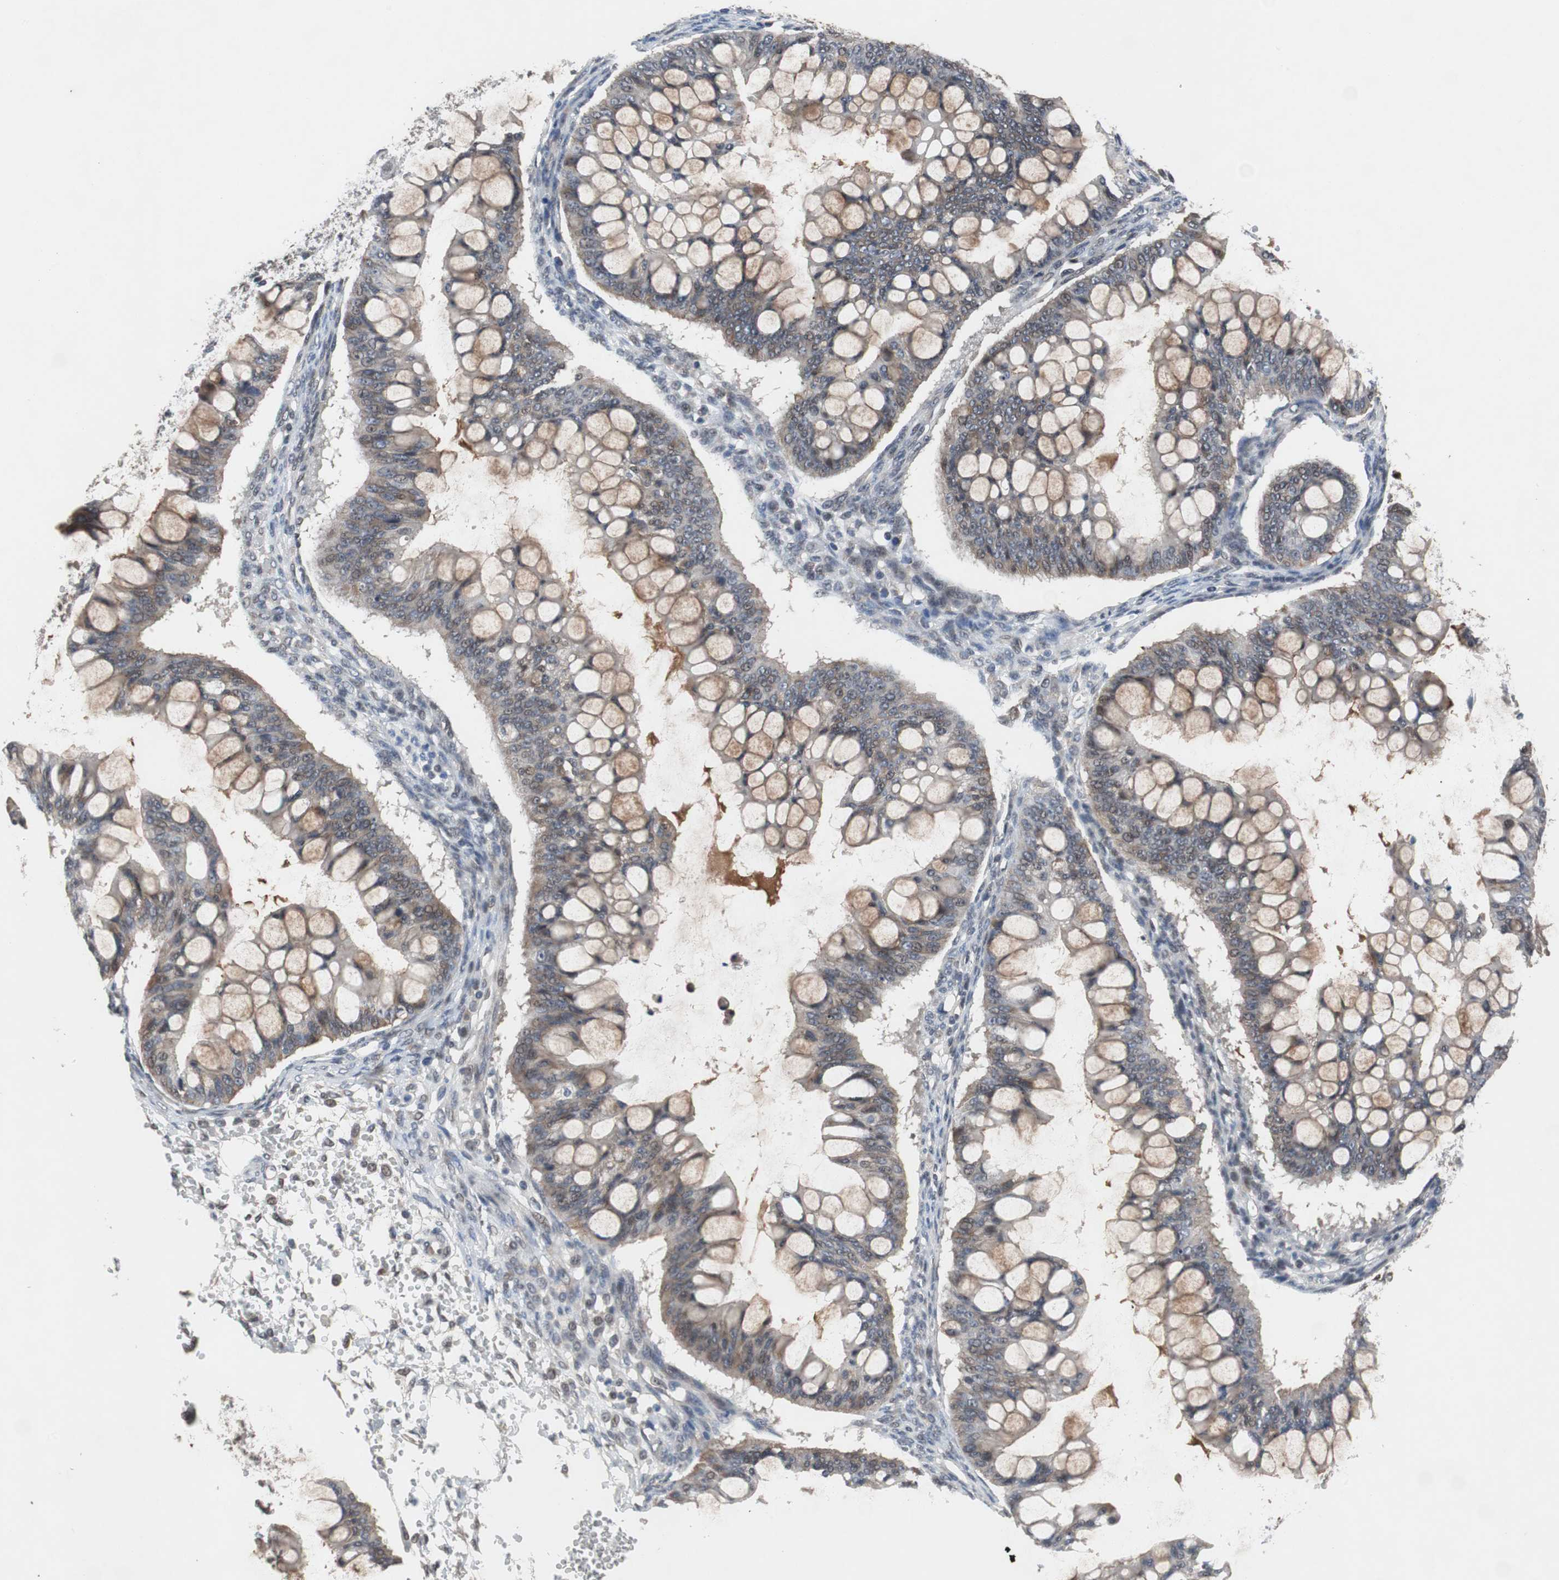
{"staining": {"intensity": "moderate", "quantity": "25%-75%", "location": "cytoplasmic/membranous"}, "tissue": "ovarian cancer", "cell_type": "Tumor cells", "image_type": "cancer", "snomed": [{"axis": "morphology", "description": "Cystadenocarcinoma, mucinous, NOS"}, {"axis": "topography", "description": "Ovary"}], "caption": "This photomicrograph displays ovarian cancer stained with immunohistochemistry (IHC) to label a protein in brown. The cytoplasmic/membranous of tumor cells show moderate positivity for the protein. Nuclei are counter-stained blue.", "gene": "TP63", "patient": {"sex": "female", "age": 73}}